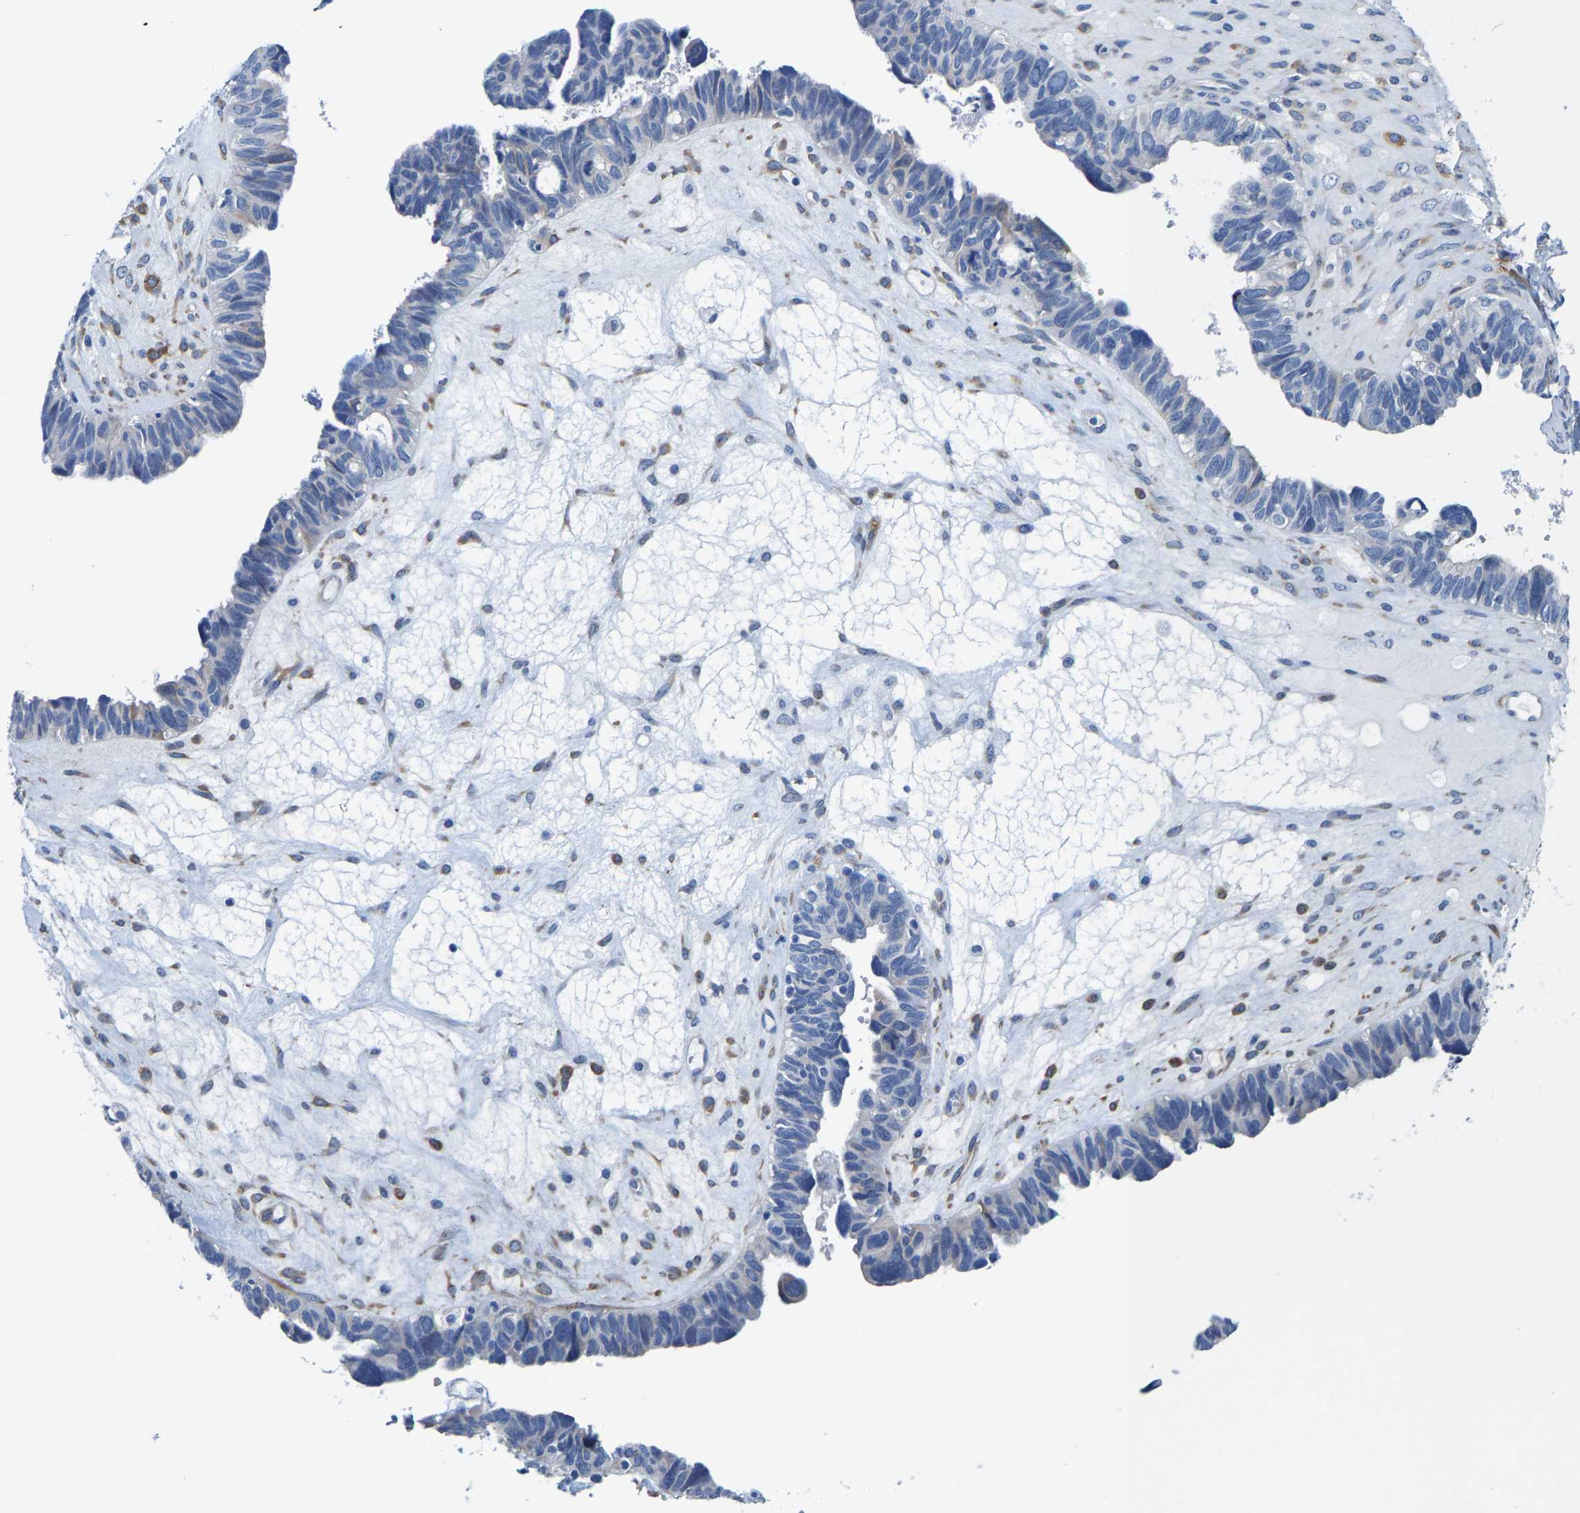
{"staining": {"intensity": "negative", "quantity": "none", "location": "none"}, "tissue": "ovarian cancer", "cell_type": "Tumor cells", "image_type": "cancer", "snomed": [{"axis": "morphology", "description": "Cystadenocarcinoma, serous, NOS"}, {"axis": "topography", "description": "Ovary"}], "caption": "This is a image of IHC staining of serous cystadenocarcinoma (ovarian), which shows no expression in tumor cells. (DAB (3,3'-diaminobenzidine) IHC, high magnification).", "gene": "DSCAM", "patient": {"sex": "female", "age": 79}}